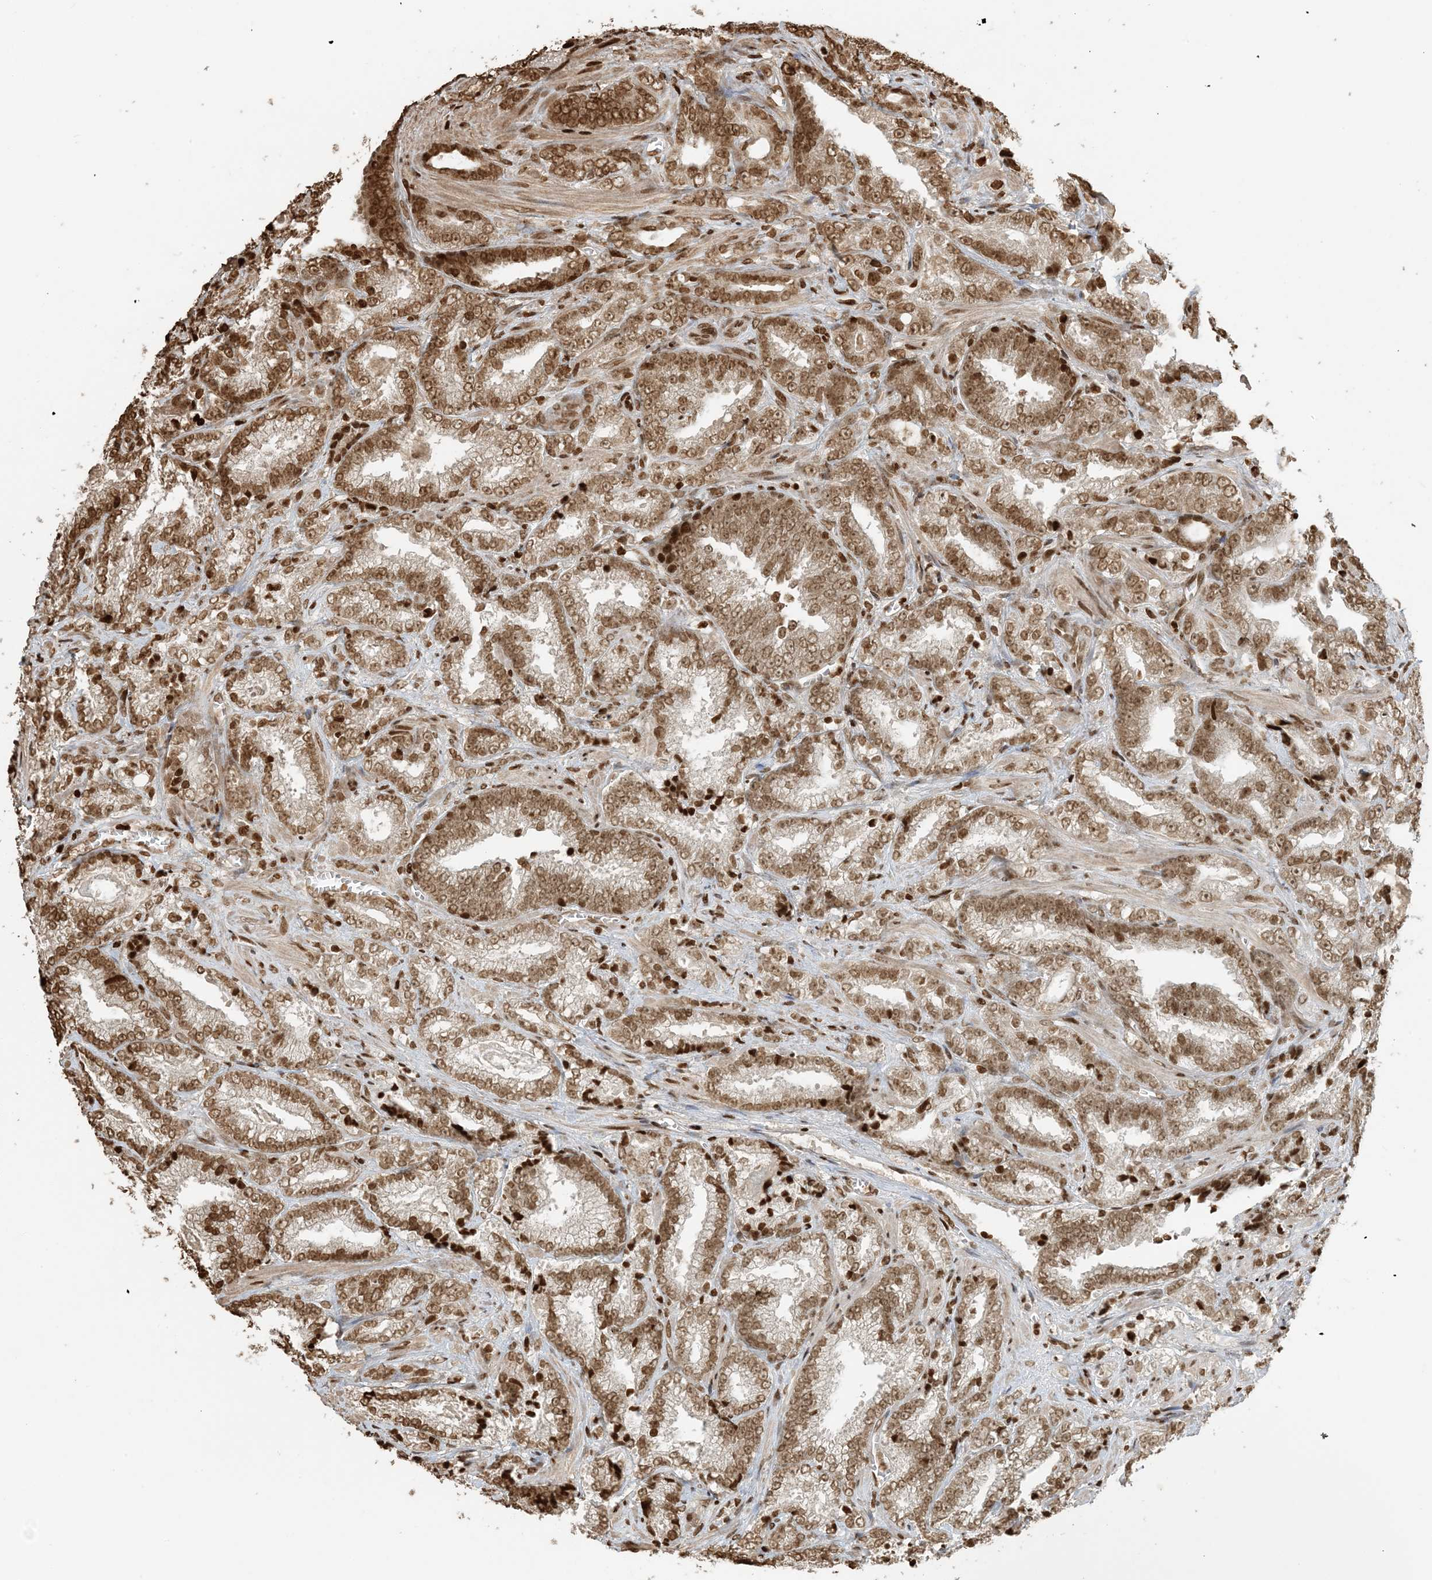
{"staining": {"intensity": "moderate", "quantity": ">75%", "location": "nuclear"}, "tissue": "prostate cancer", "cell_type": "Tumor cells", "image_type": "cancer", "snomed": [{"axis": "morphology", "description": "Adenocarcinoma, High grade"}, {"axis": "topography", "description": "Prostate and seminal vesicle, NOS"}], "caption": "Human prostate cancer (adenocarcinoma (high-grade)) stained with a protein marker exhibits moderate staining in tumor cells.", "gene": "H3-3B", "patient": {"sex": "male", "age": 67}}